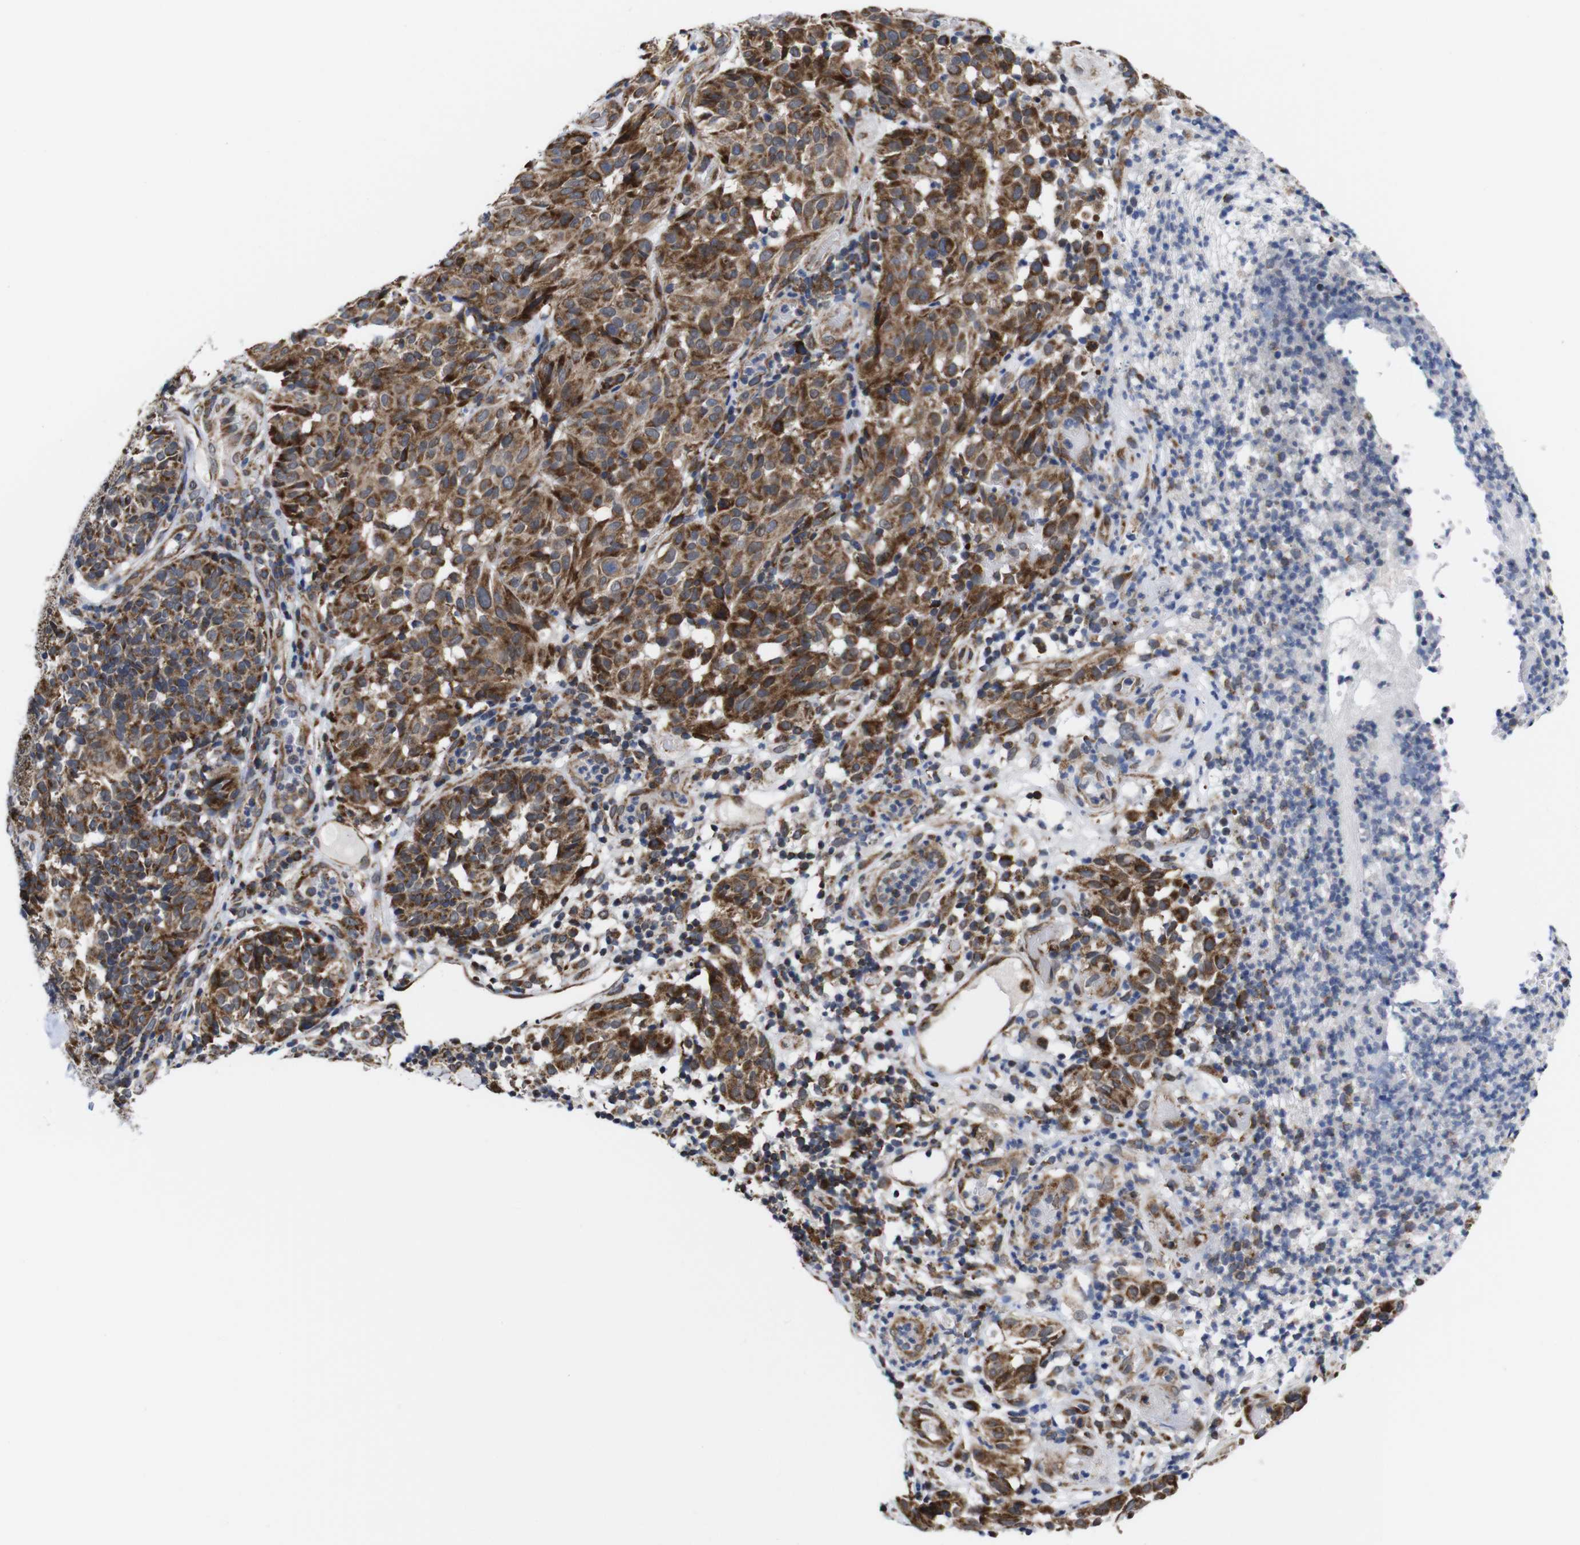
{"staining": {"intensity": "strong", "quantity": ">75%", "location": "cytoplasmic/membranous"}, "tissue": "melanoma", "cell_type": "Tumor cells", "image_type": "cancer", "snomed": [{"axis": "morphology", "description": "Malignant melanoma, NOS"}, {"axis": "topography", "description": "Skin"}], "caption": "Protein staining exhibits strong cytoplasmic/membranous expression in approximately >75% of tumor cells in melanoma. The protein is shown in brown color, while the nuclei are stained blue.", "gene": "C17orf80", "patient": {"sex": "female", "age": 46}}